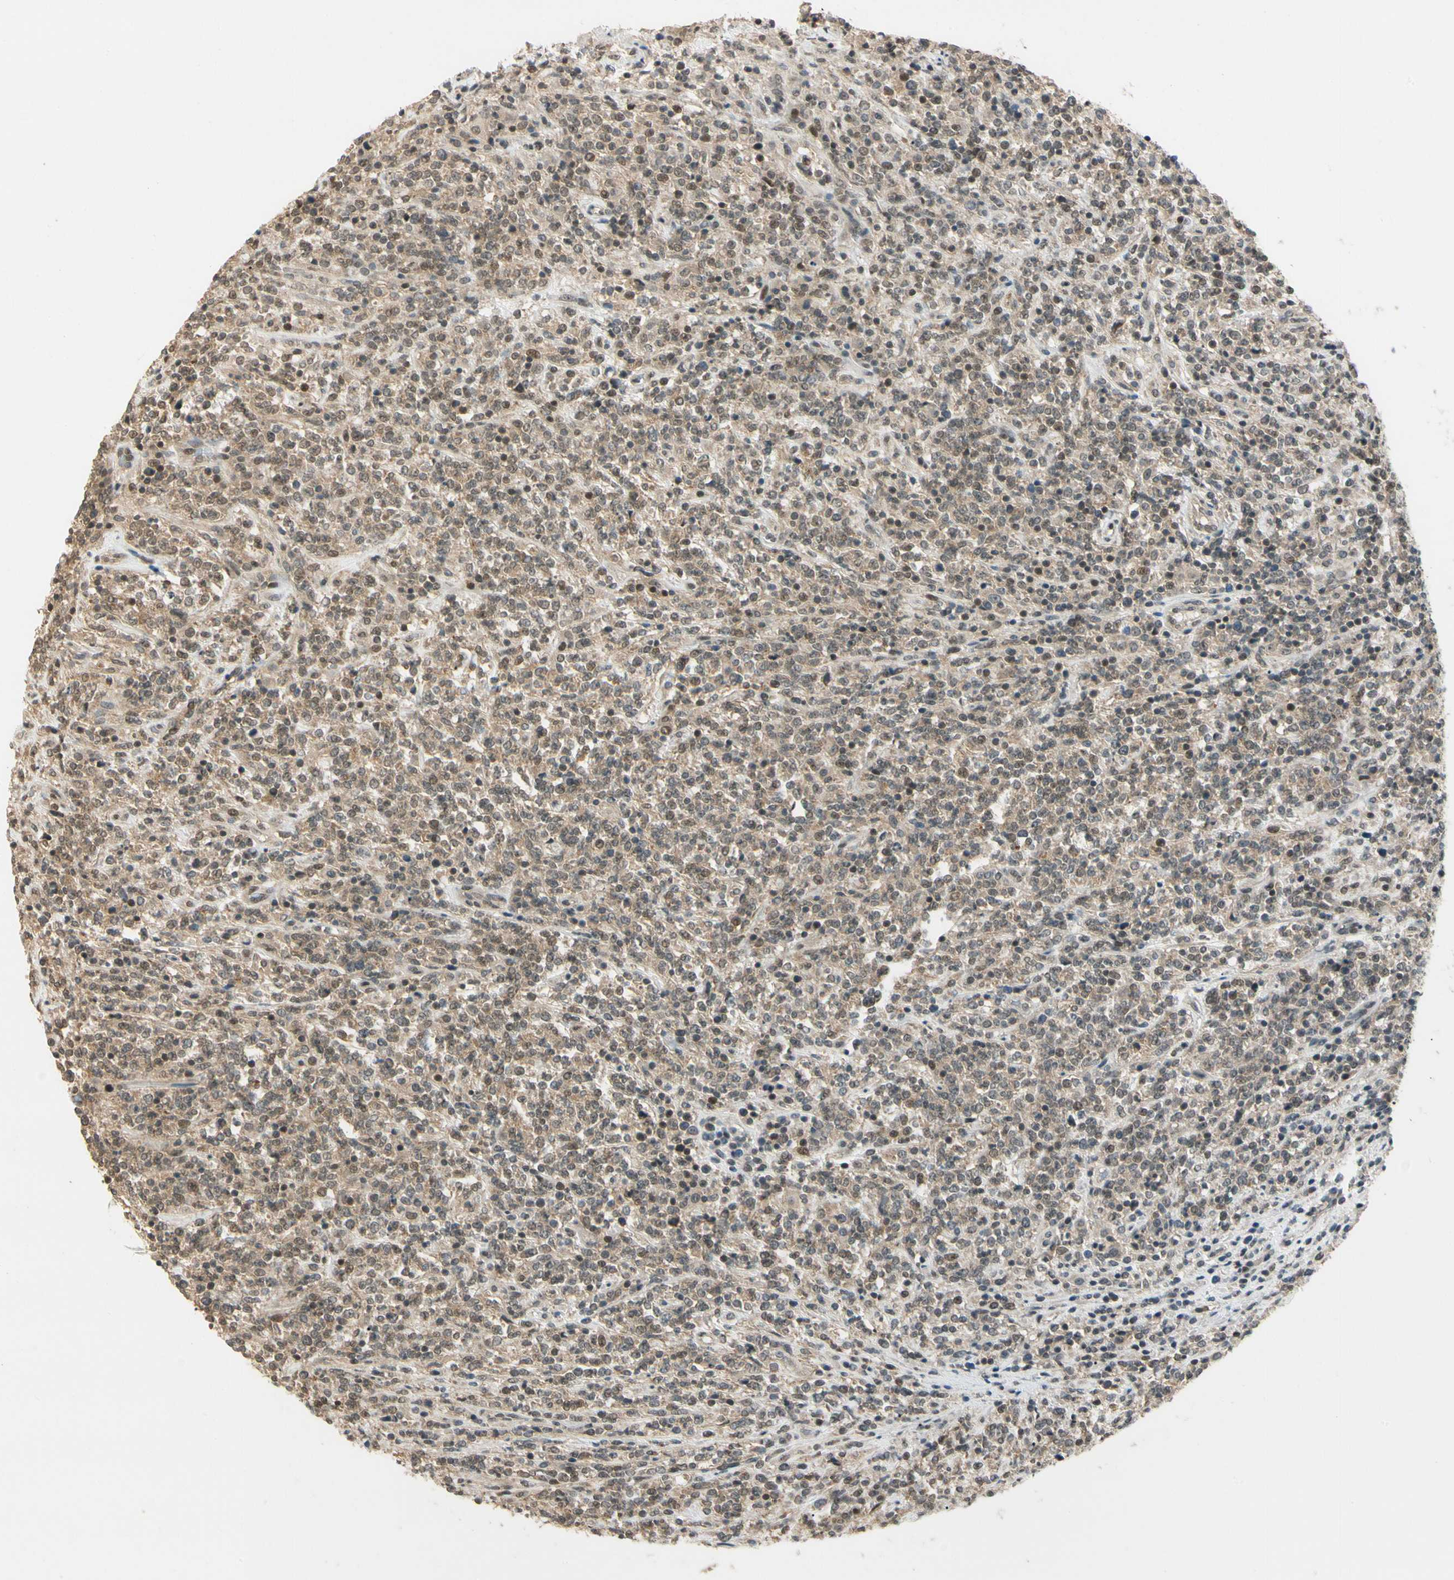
{"staining": {"intensity": "weak", "quantity": ">75%", "location": "cytoplasmic/membranous,nuclear"}, "tissue": "lymphoma", "cell_type": "Tumor cells", "image_type": "cancer", "snomed": [{"axis": "morphology", "description": "Malignant lymphoma, non-Hodgkin's type, High grade"}, {"axis": "topography", "description": "Soft tissue"}], "caption": "Human lymphoma stained with a protein marker exhibits weak staining in tumor cells.", "gene": "ZSCAN12", "patient": {"sex": "male", "age": 18}}